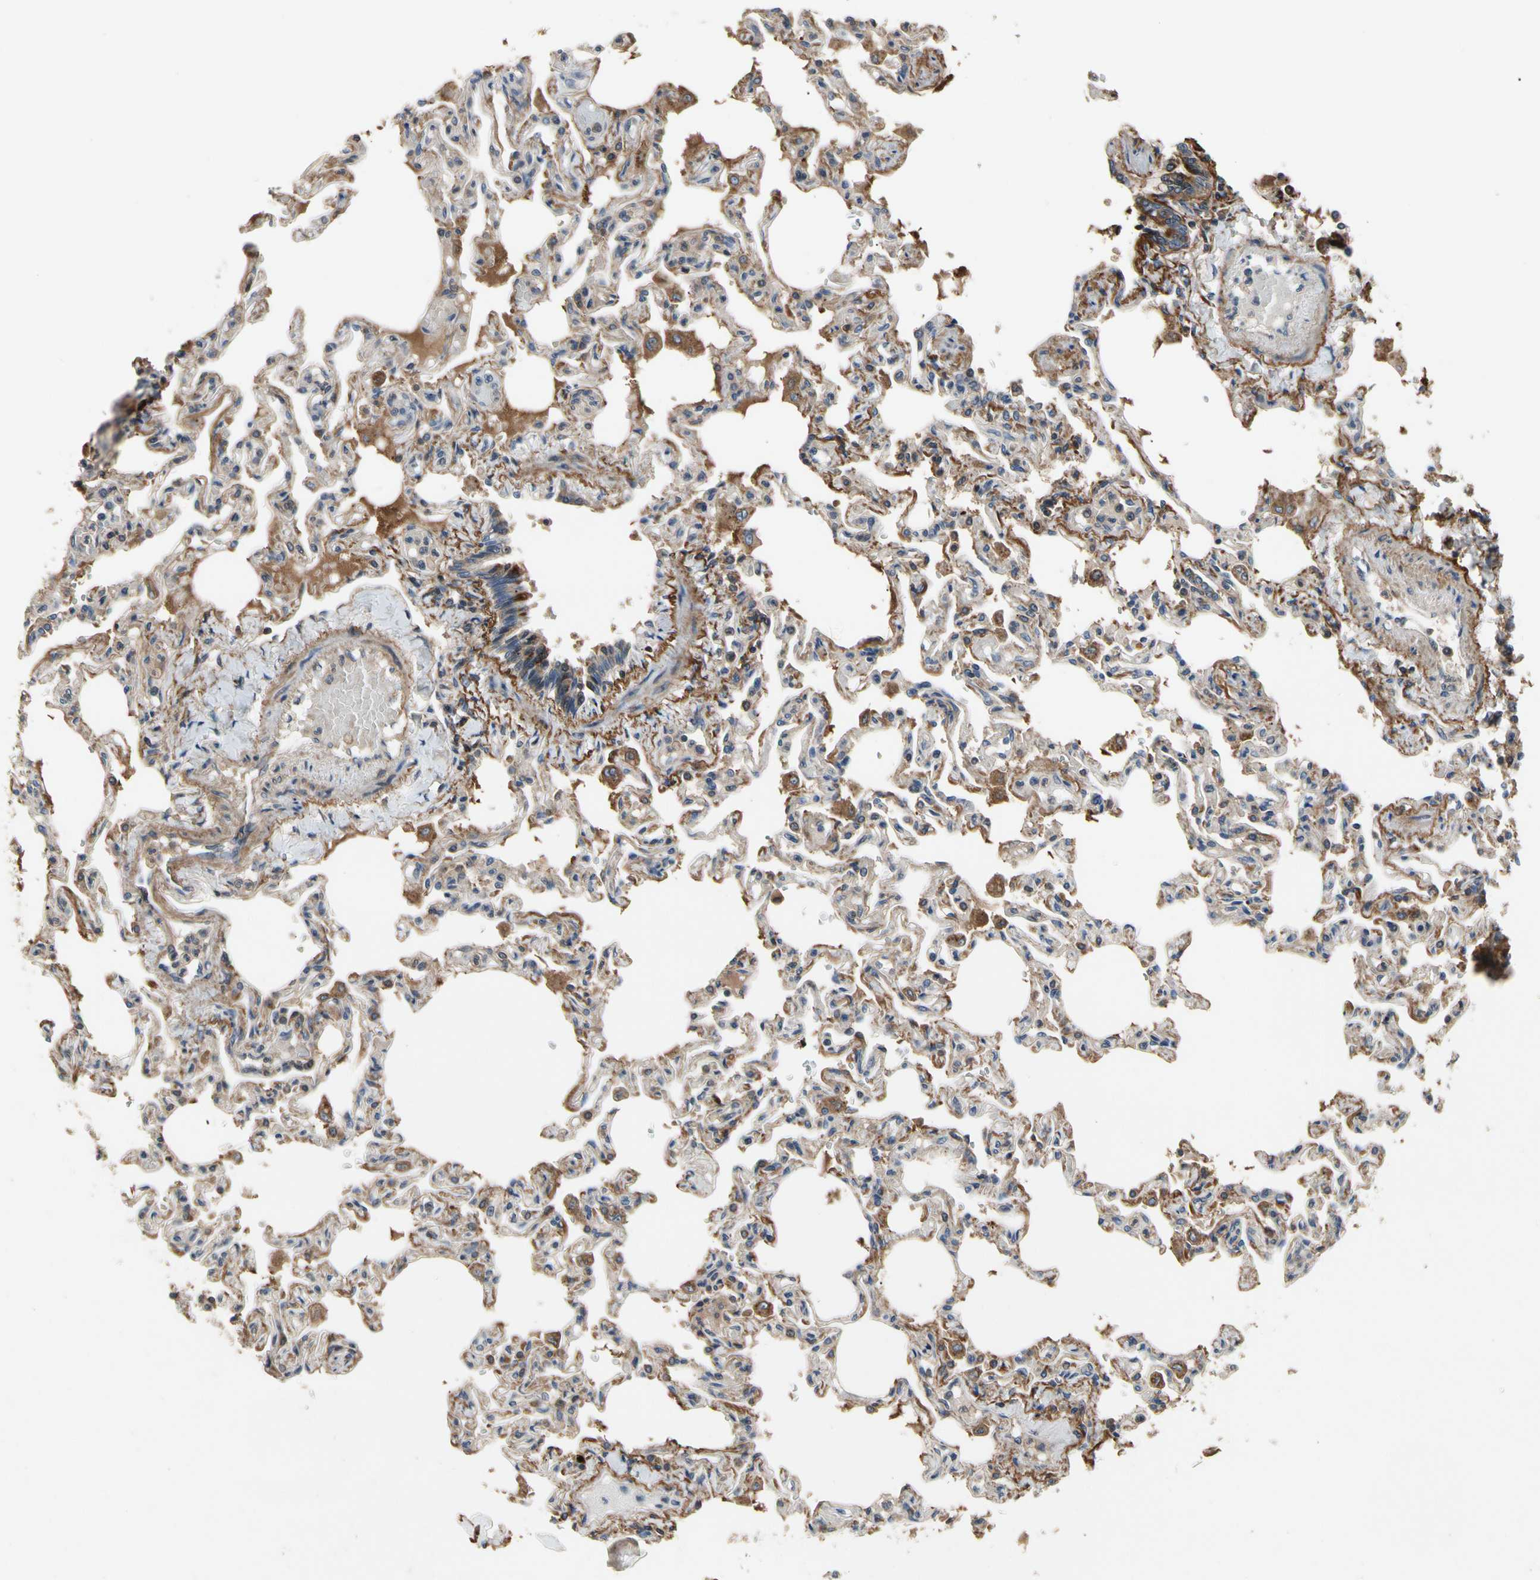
{"staining": {"intensity": "moderate", "quantity": "25%-75%", "location": "cytoplasmic/membranous"}, "tissue": "lung", "cell_type": "Alveolar cells", "image_type": "normal", "snomed": [{"axis": "morphology", "description": "Normal tissue, NOS"}, {"axis": "topography", "description": "Lung"}], "caption": "Immunohistochemistry micrograph of unremarkable human lung stained for a protein (brown), which reveals medium levels of moderate cytoplasmic/membranous staining in about 25%-75% of alveolar cells.", "gene": "CRTAC1", "patient": {"sex": "male", "age": 21}}